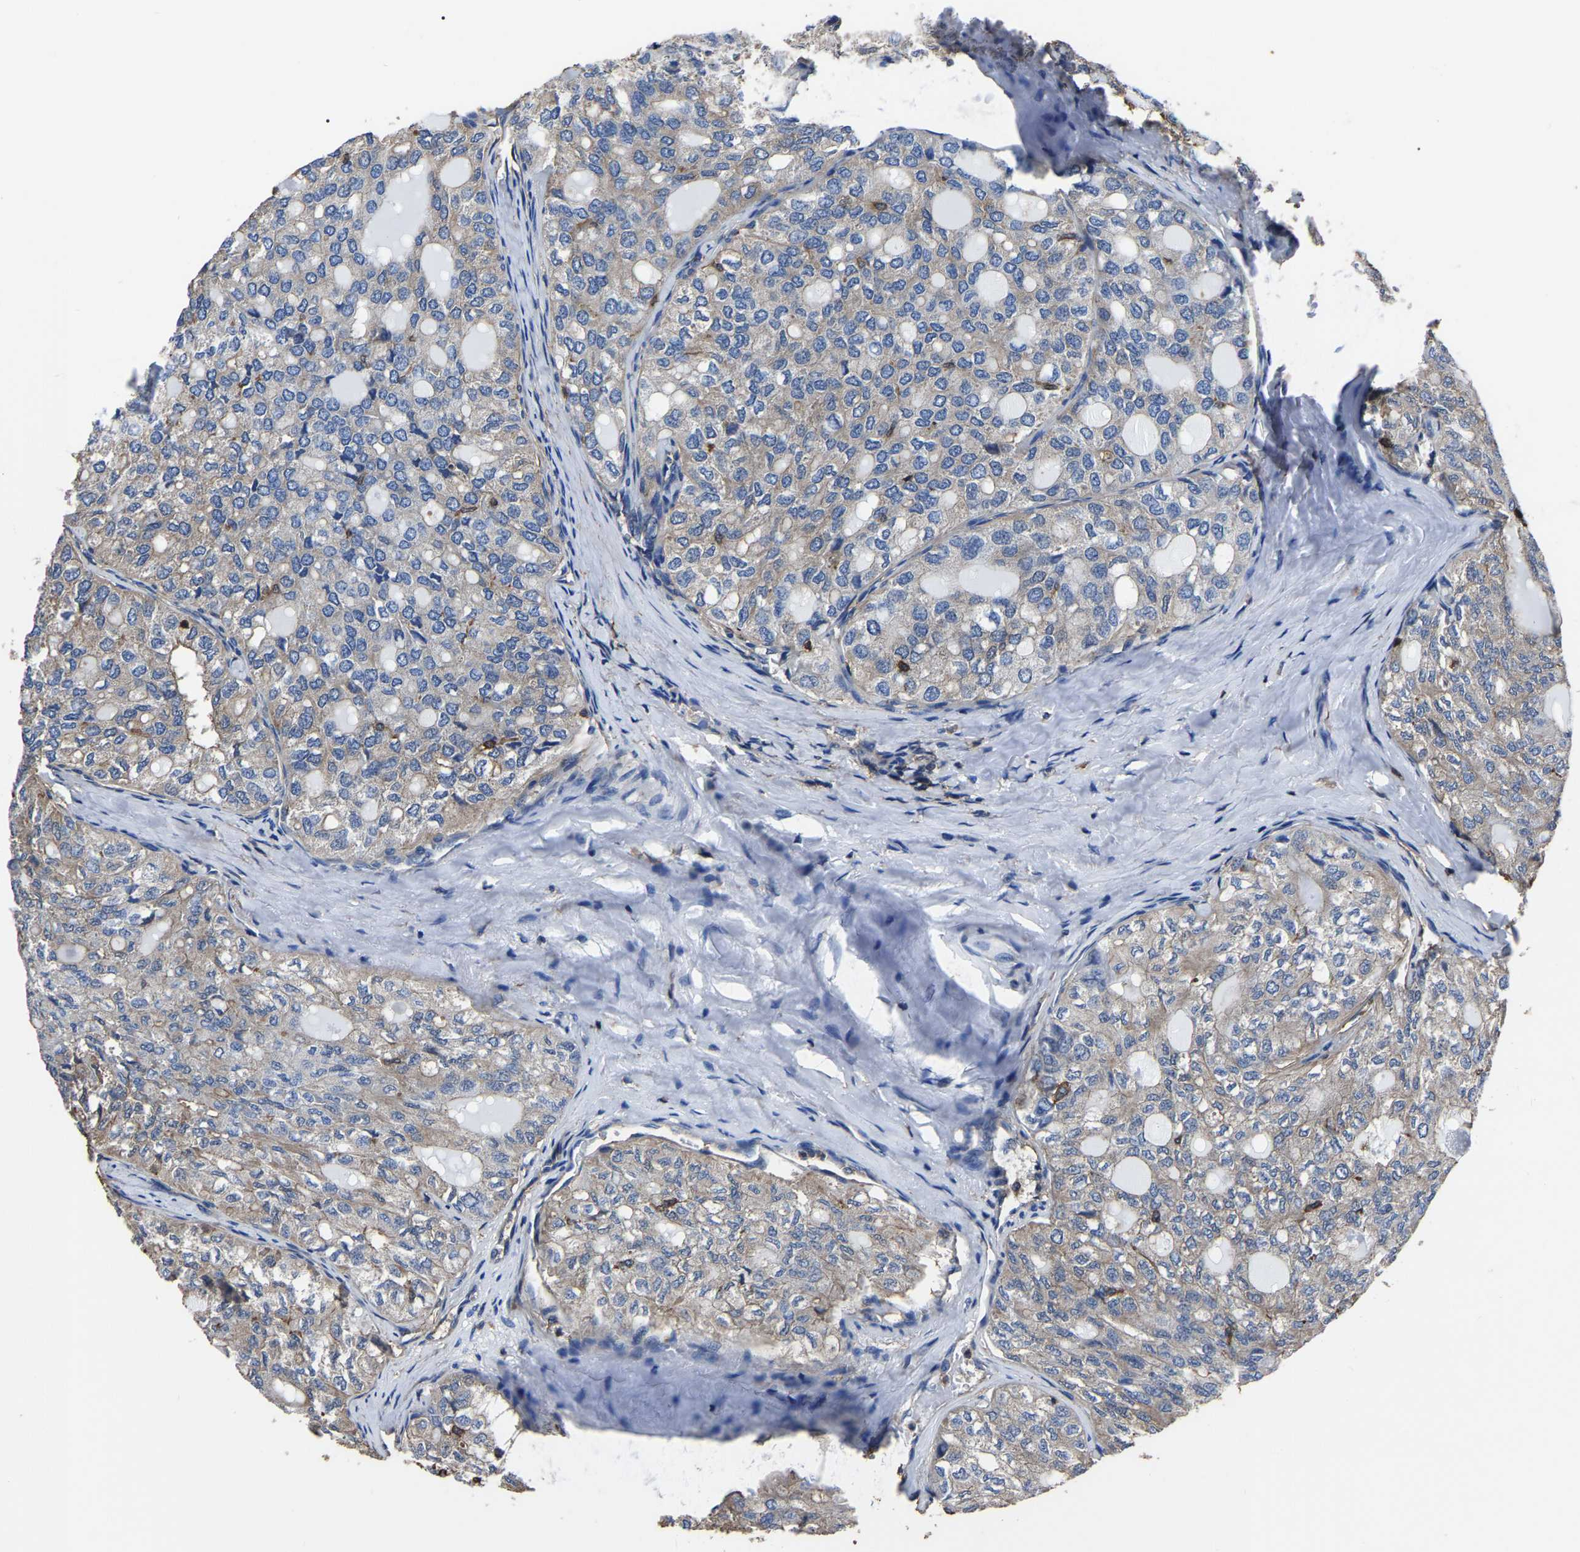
{"staining": {"intensity": "weak", "quantity": "25%-75%", "location": "cytoplasmic/membranous"}, "tissue": "thyroid cancer", "cell_type": "Tumor cells", "image_type": "cancer", "snomed": [{"axis": "morphology", "description": "Follicular adenoma carcinoma, NOS"}, {"axis": "topography", "description": "Thyroid gland"}], "caption": "Tumor cells demonstrate low levels of weak cytoplasmic/membranous staining in approximately 25%-75% of cells in human follicular adenoma carcinoma (thyroid).", "gene": "ARMT1", "patient": {"sex": "male", "age": 75}}